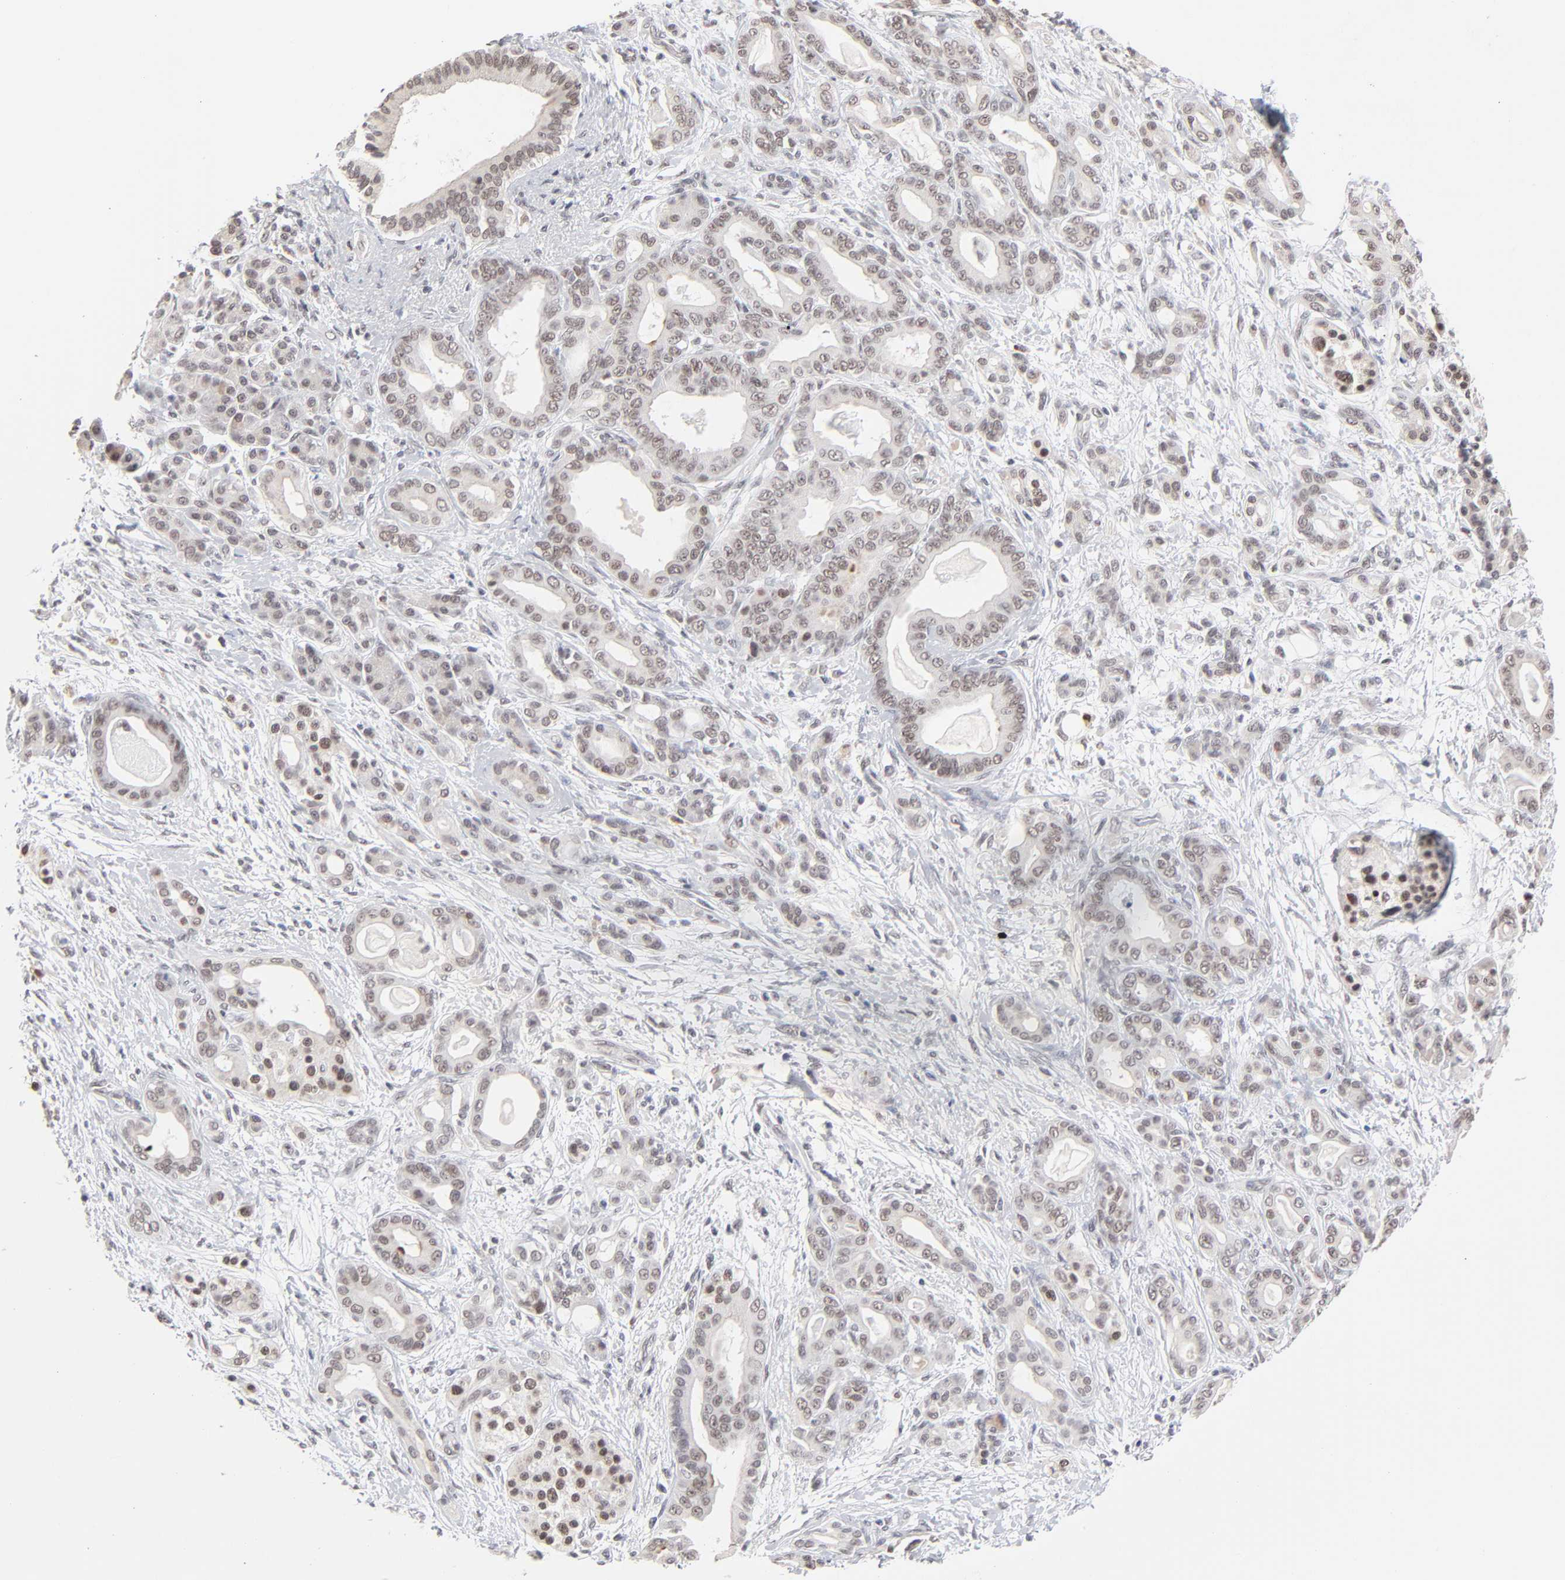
{"staining": {"intensity": "weak", "quantity": "25%-75%", "location": "nuclear"}, "tissue": "pancreatic cancer", "cell_type": "Tumor cells", "image_type": "cancer", "snomed": [{"axis": "morphology", "description": "Adenocarcinoma, NOS"}, {"axis": "topography", "description": "Pancreas"}], "caption": "Human adenocarcinoma (pancreatic) stained for a protein (brown) reveals weak nuclear positive positivity in about 25%-75% of tumor cells.", "gene": "MBIP", "patient": {"sex": "male", "age": 63}}